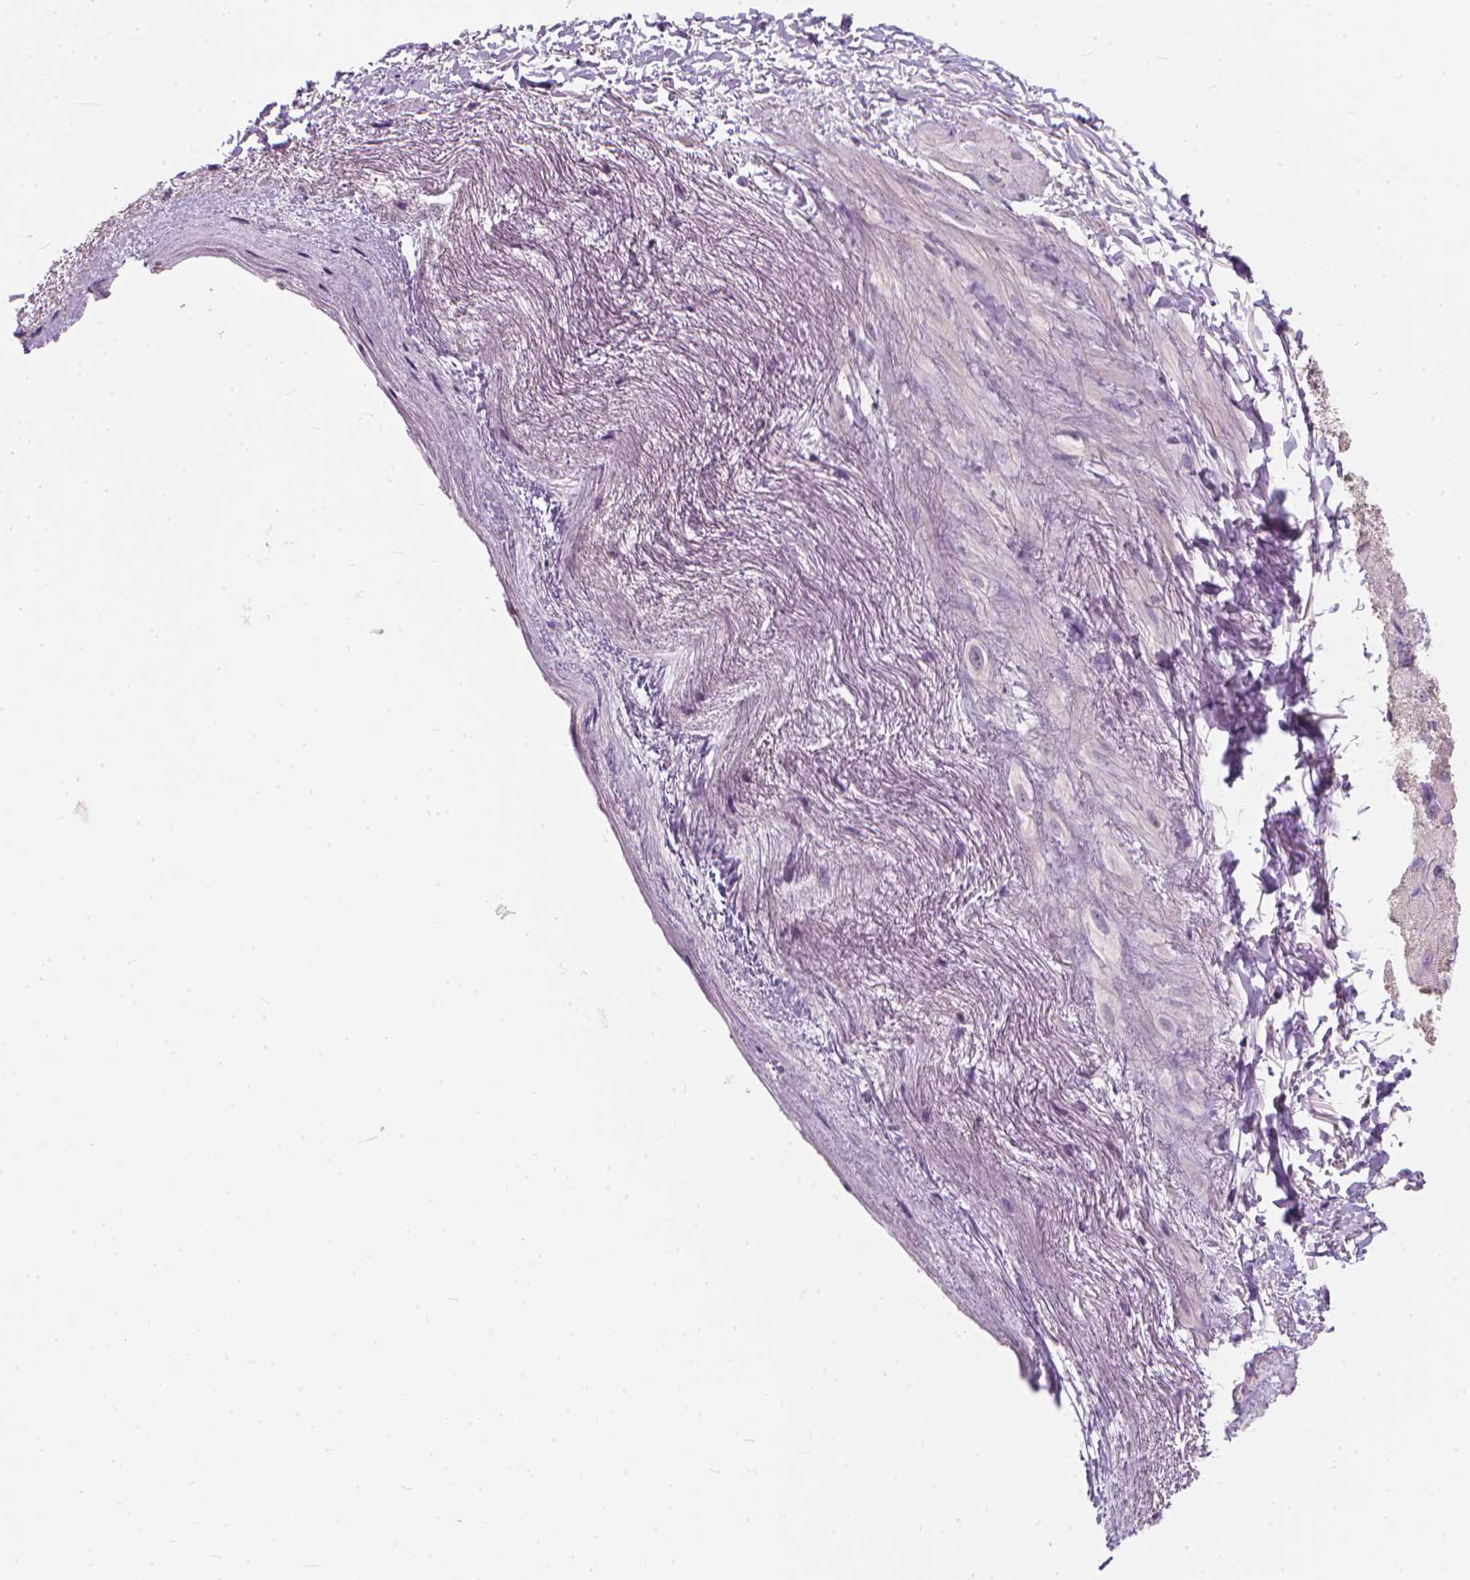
{"staining": {"intensity": "weak", "quantity": "<25%", "location": "cytoplasmic/membranous"}, "tissue": "heart muscle", "cell_type": "Cardiomyocytes", "image_type": "normal", "snomed": [{"axis": "morphology", "description": "Normal tissue, NOS"}, {"axis": "topography", "description": "Heart"}], "caption": "This is a micrograph of immunohistochemistry staining of unremarkable heart muscle, which shows no expression in cardiomyocytes.", "gene": "GPRC5A", "patient": {"sex": "male", "age": 62}}